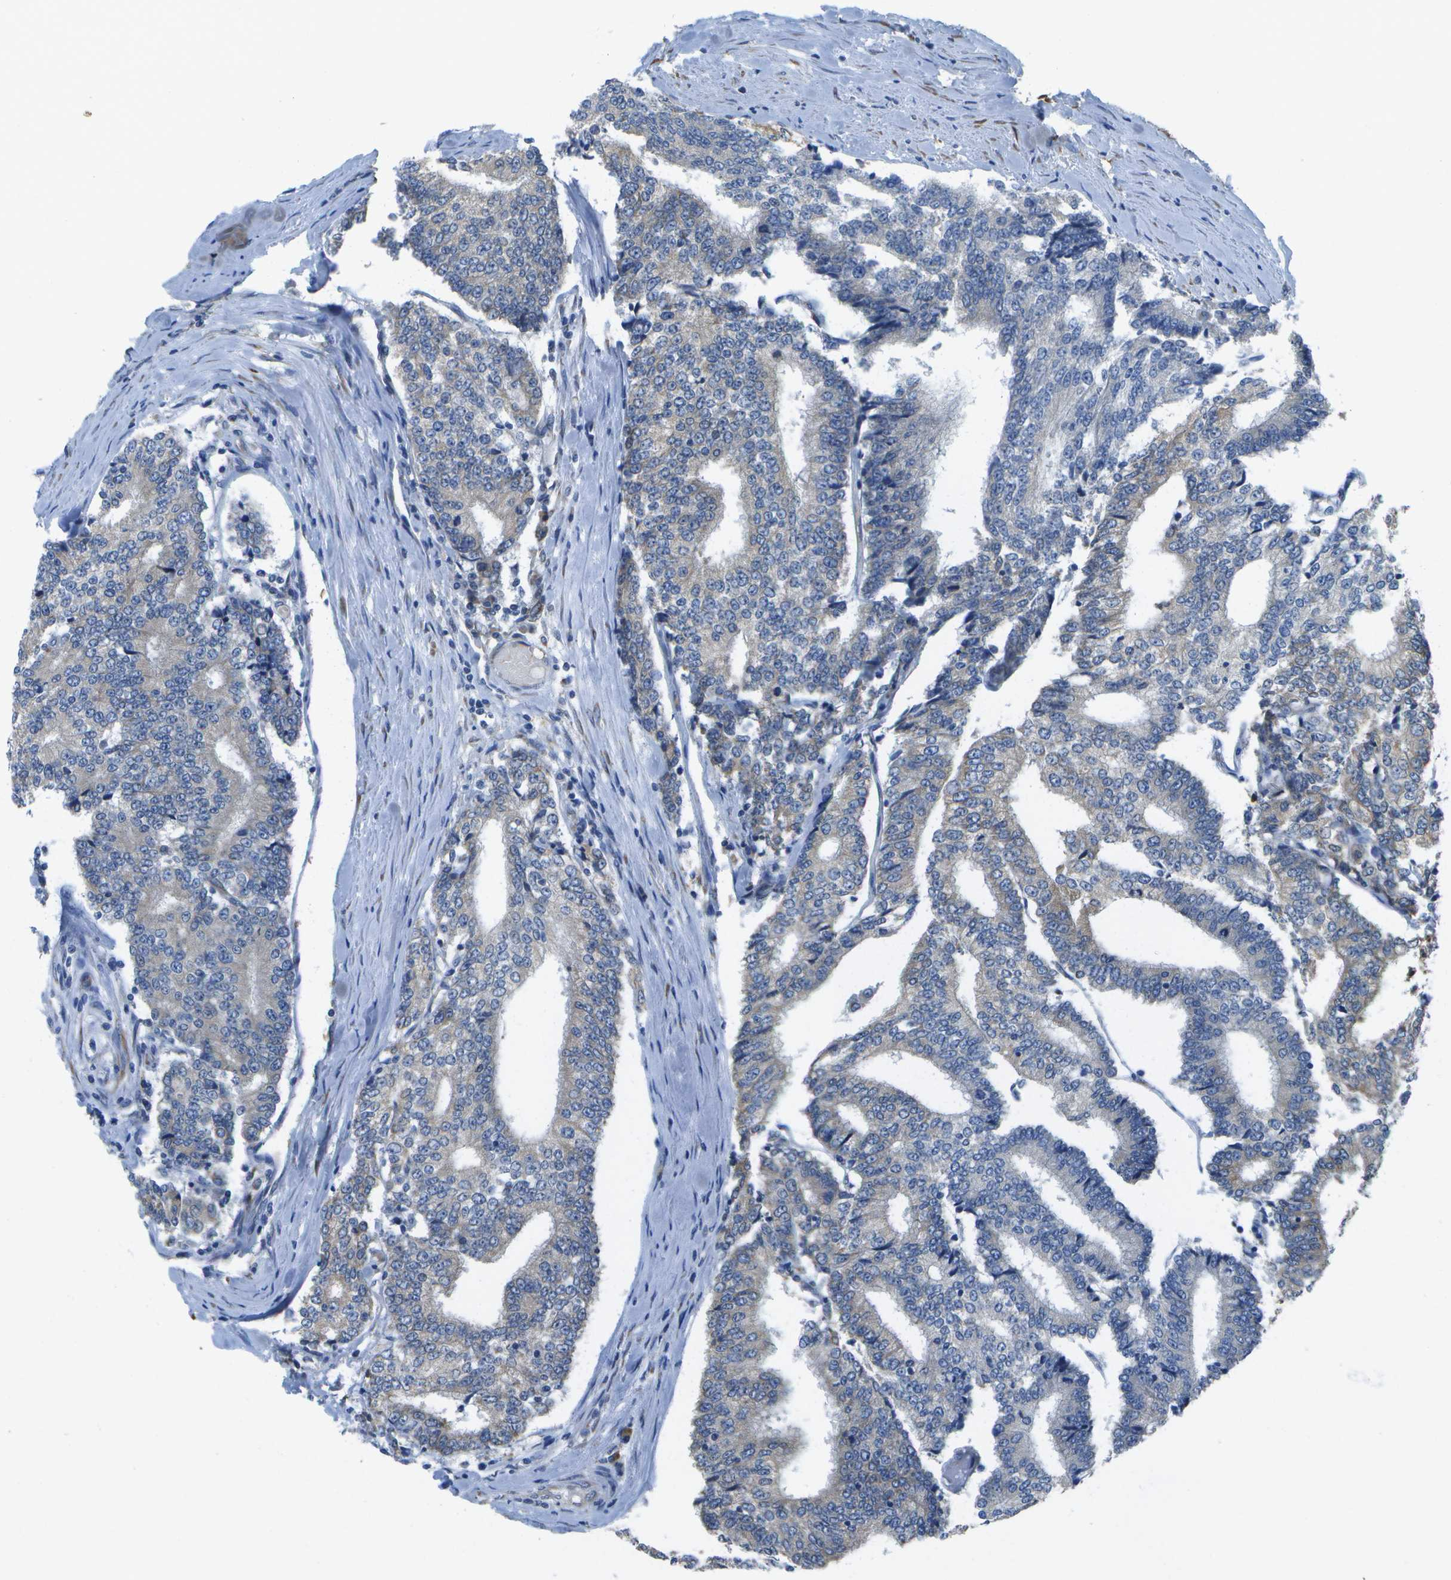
{"staining": {"intensity": "weak", "quantity": "<25%", "location": "cytoplasmic/membranous"}, "tissue": "prostate cancer", "cell_type": "Tumor cells", "image_type": "cancer", "snomed": [{"axis": "morphology", "description": "Normal tissue, NOS"}, {"axis": "morphology", "description": "Adenocarcinoma, High grade"}, {"axis": "topography", "description": "Prostate"}, {"axis": "topography", "description": "Seminal veicle"}], "caption": "A micrograph of human prostate cancer is negative for staining in tumor cells.", "gene": "DSE", "patient": {"sex": "male", "age": 55}}